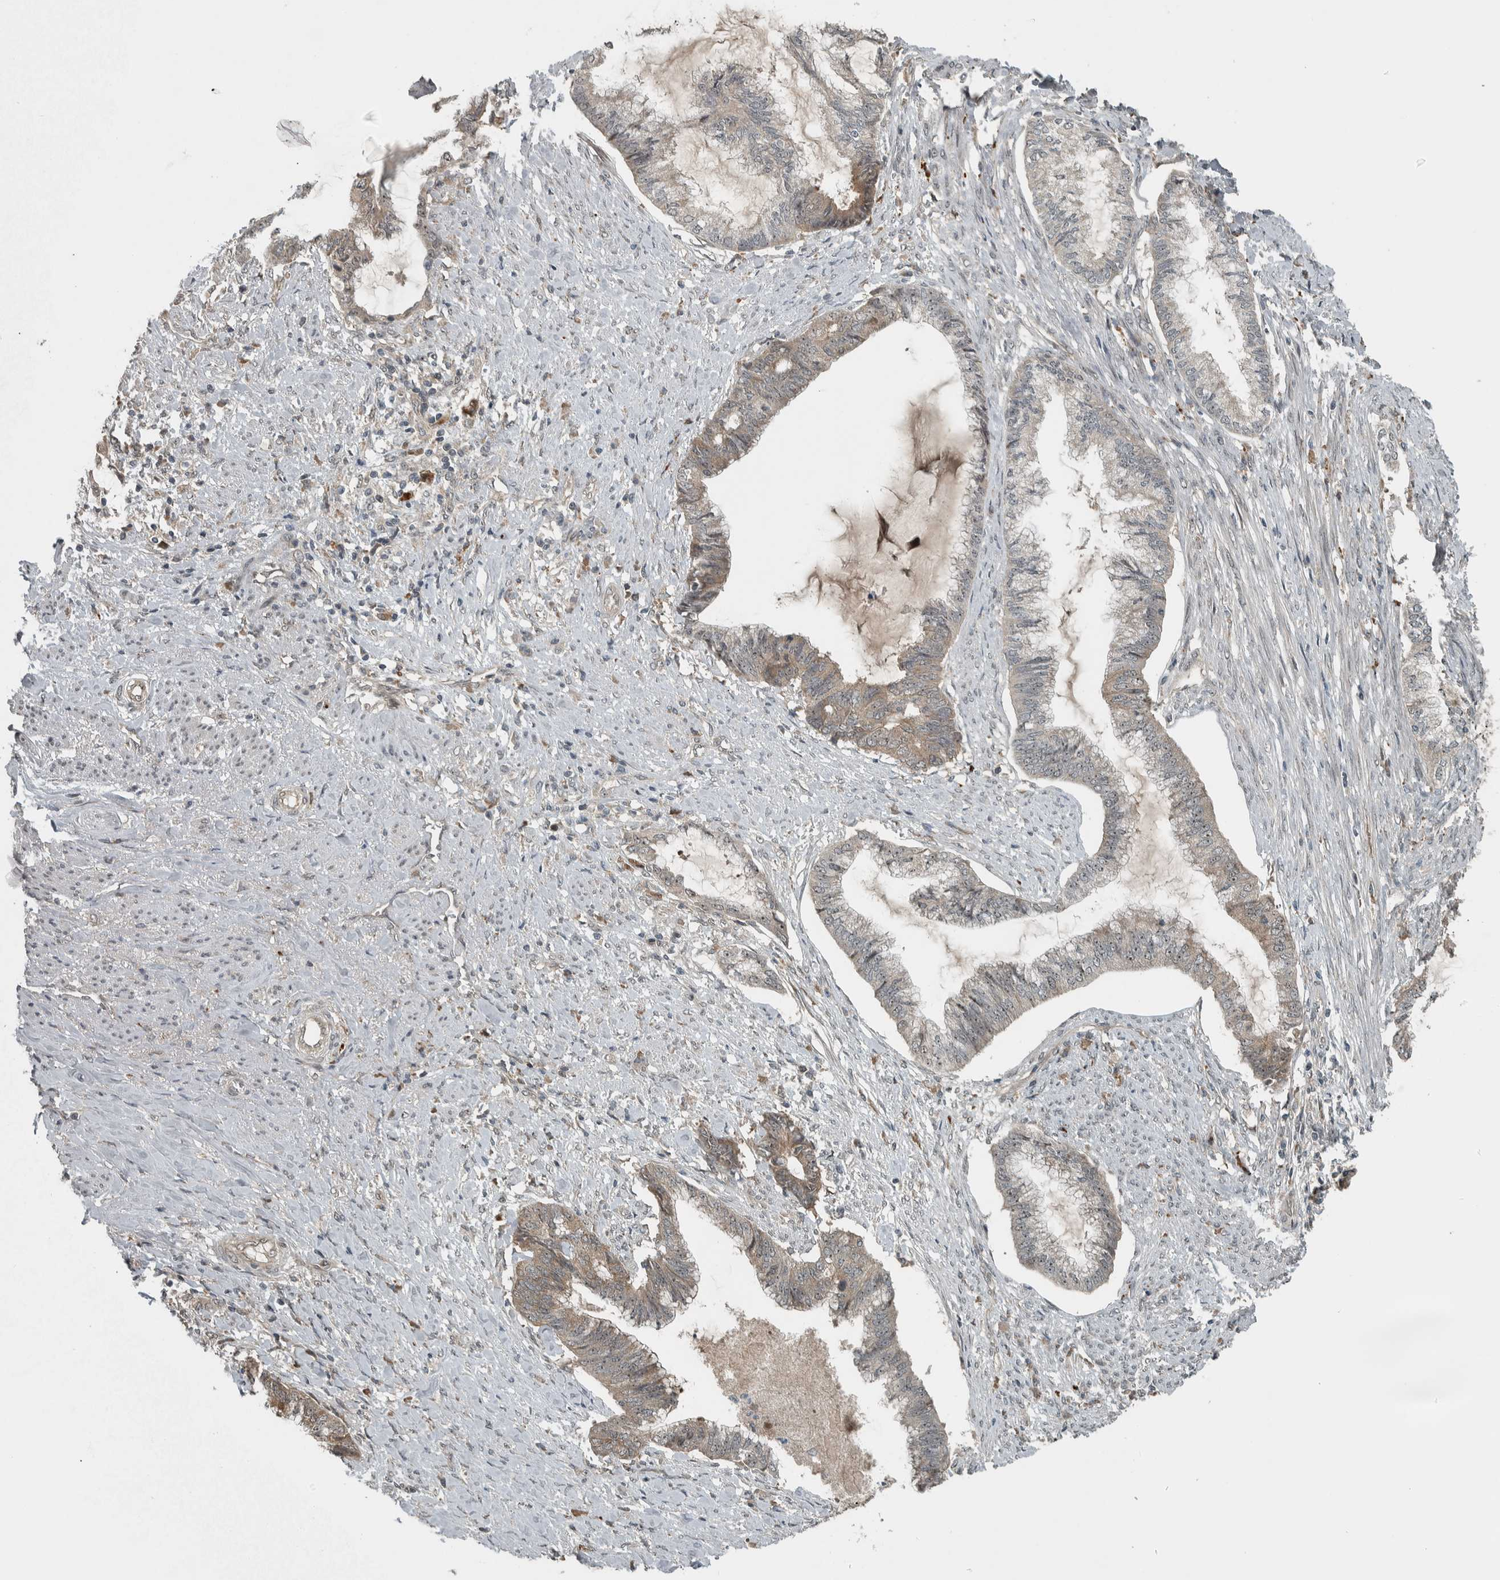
{"staining": {"intensity": "weak", "quantity": "25%-75%", "location": "cytoplasmic/membranous,nuclear"}, "tissue": "endometrial cancer", "cell_type": "Tumor cells", "image_type": "cancer", "snomed": [{"axis": "morphology", "description": "Adenocarcinoma, NOS"}, {"axis": "topography", "description": "Endometrium"}], "caption": "Immunohistochemistry (IHC) staining of endometrial adenocarcinoma, which shows low levels of weak cytoplasmic/membranous and nuclear staining in approximately 25%-75% of tumor cells indicating weak cytoplasmic/membranous and nuclear protein expression. The staining was performed using DAB (3,3'-diaminobenzidine) (brown) for protein detection and nuclei were counterstained in hematoxylin (blue).", "gene": "XPO5", "patient": {"sex": "female", "age": 86}}